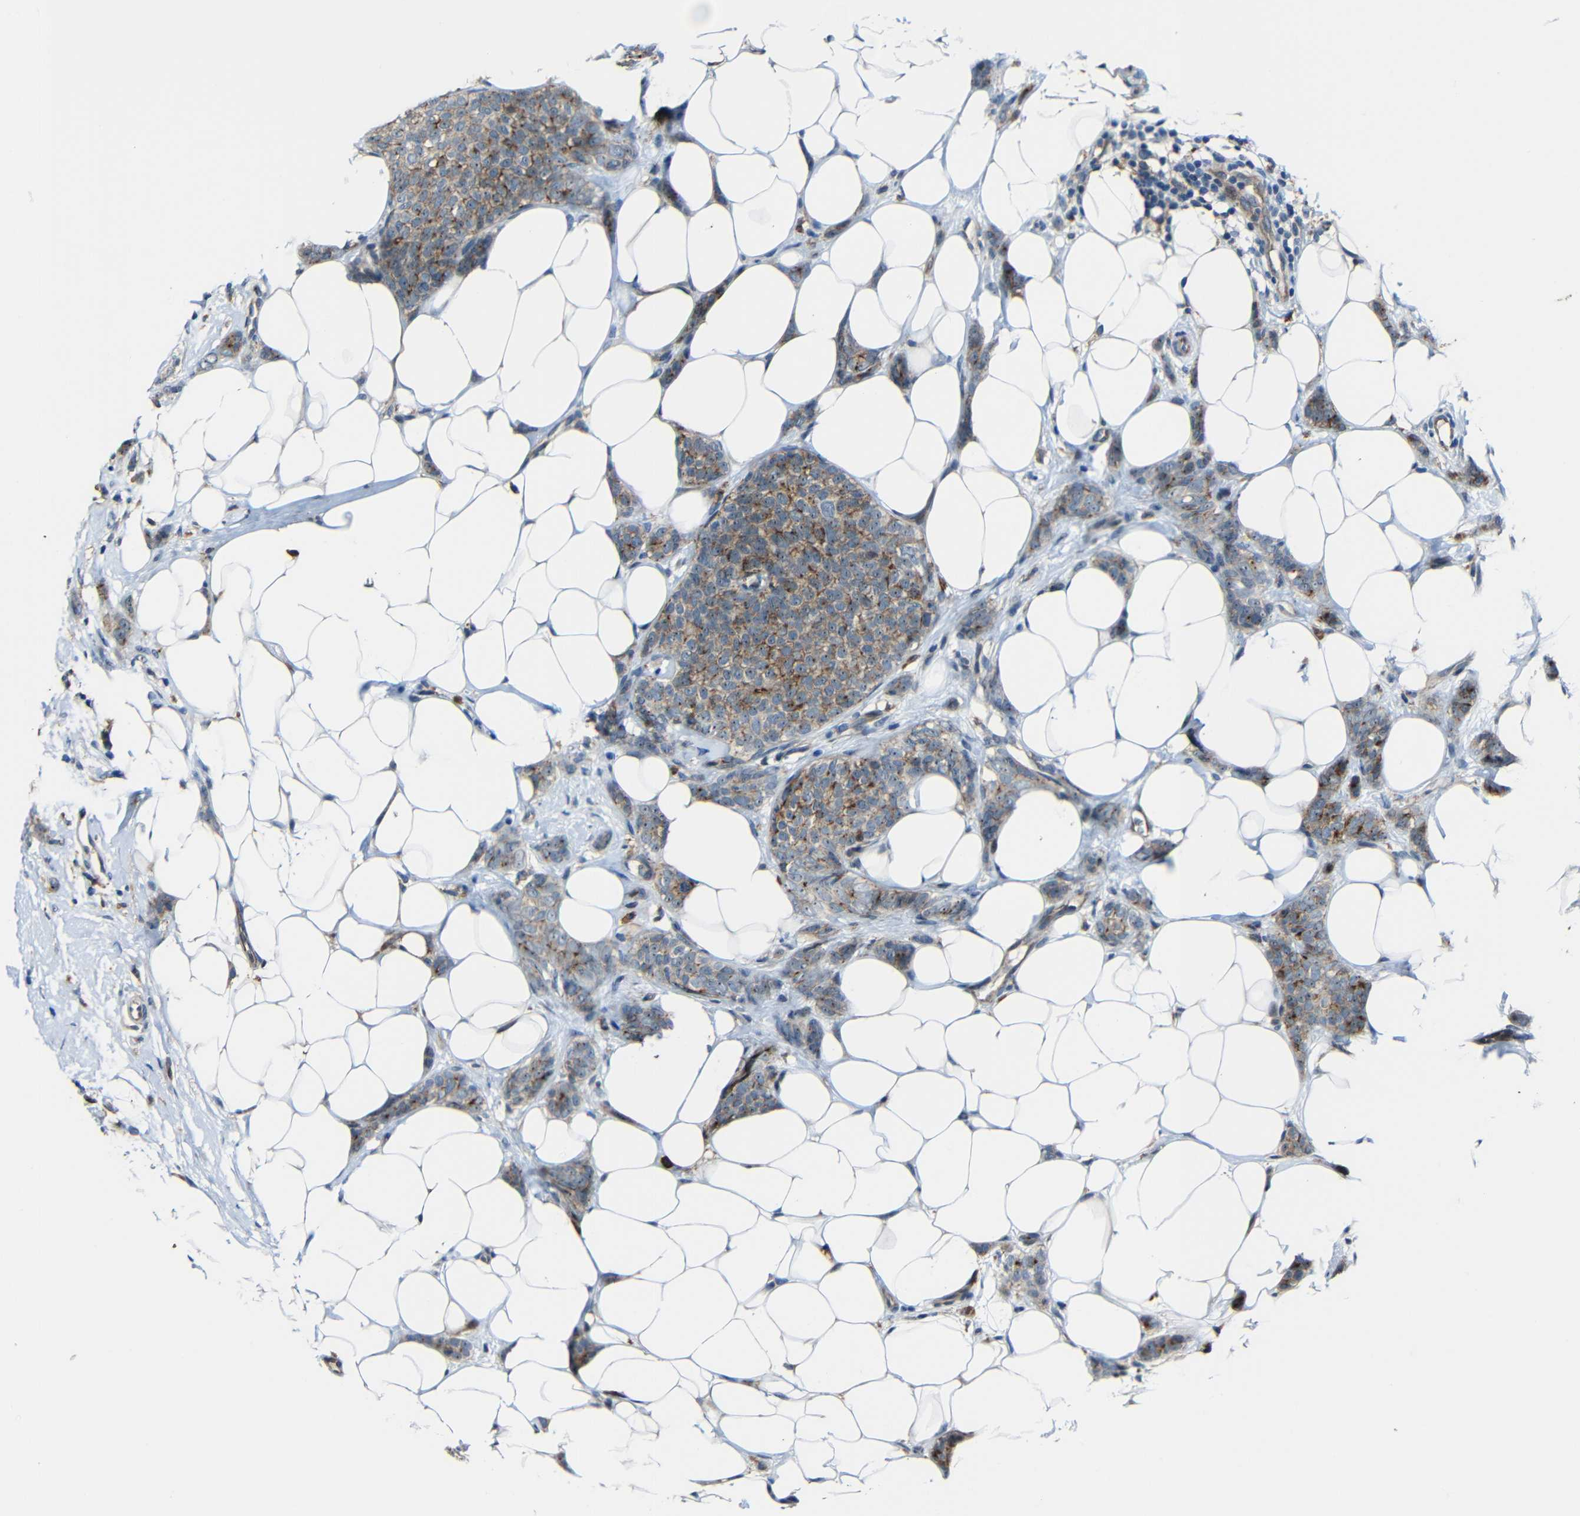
{"staining": {"intensity": "moderate", "quantity": ">75%", "location": "cytoplasmic/membranous"}, "tissue": "breast cancer", "cell_type": "Tumor cells", "image_type": "cancer", "snomed": [{"axis": "morphology", "description": "Lobular carcinoma"}, {"axis": "topography", "description": "Skin"}, {"axis": "topography", "description": "Breast"}], "caption": "Lobular carcinoma (breast) tissue exhibits moderate cytoplasmic/membranous expression in about >75% of tumor cells, visualized by immunohistochemistry.", "gene": "DNAJC5", "patient": {"sex": "female", "age": 46}}